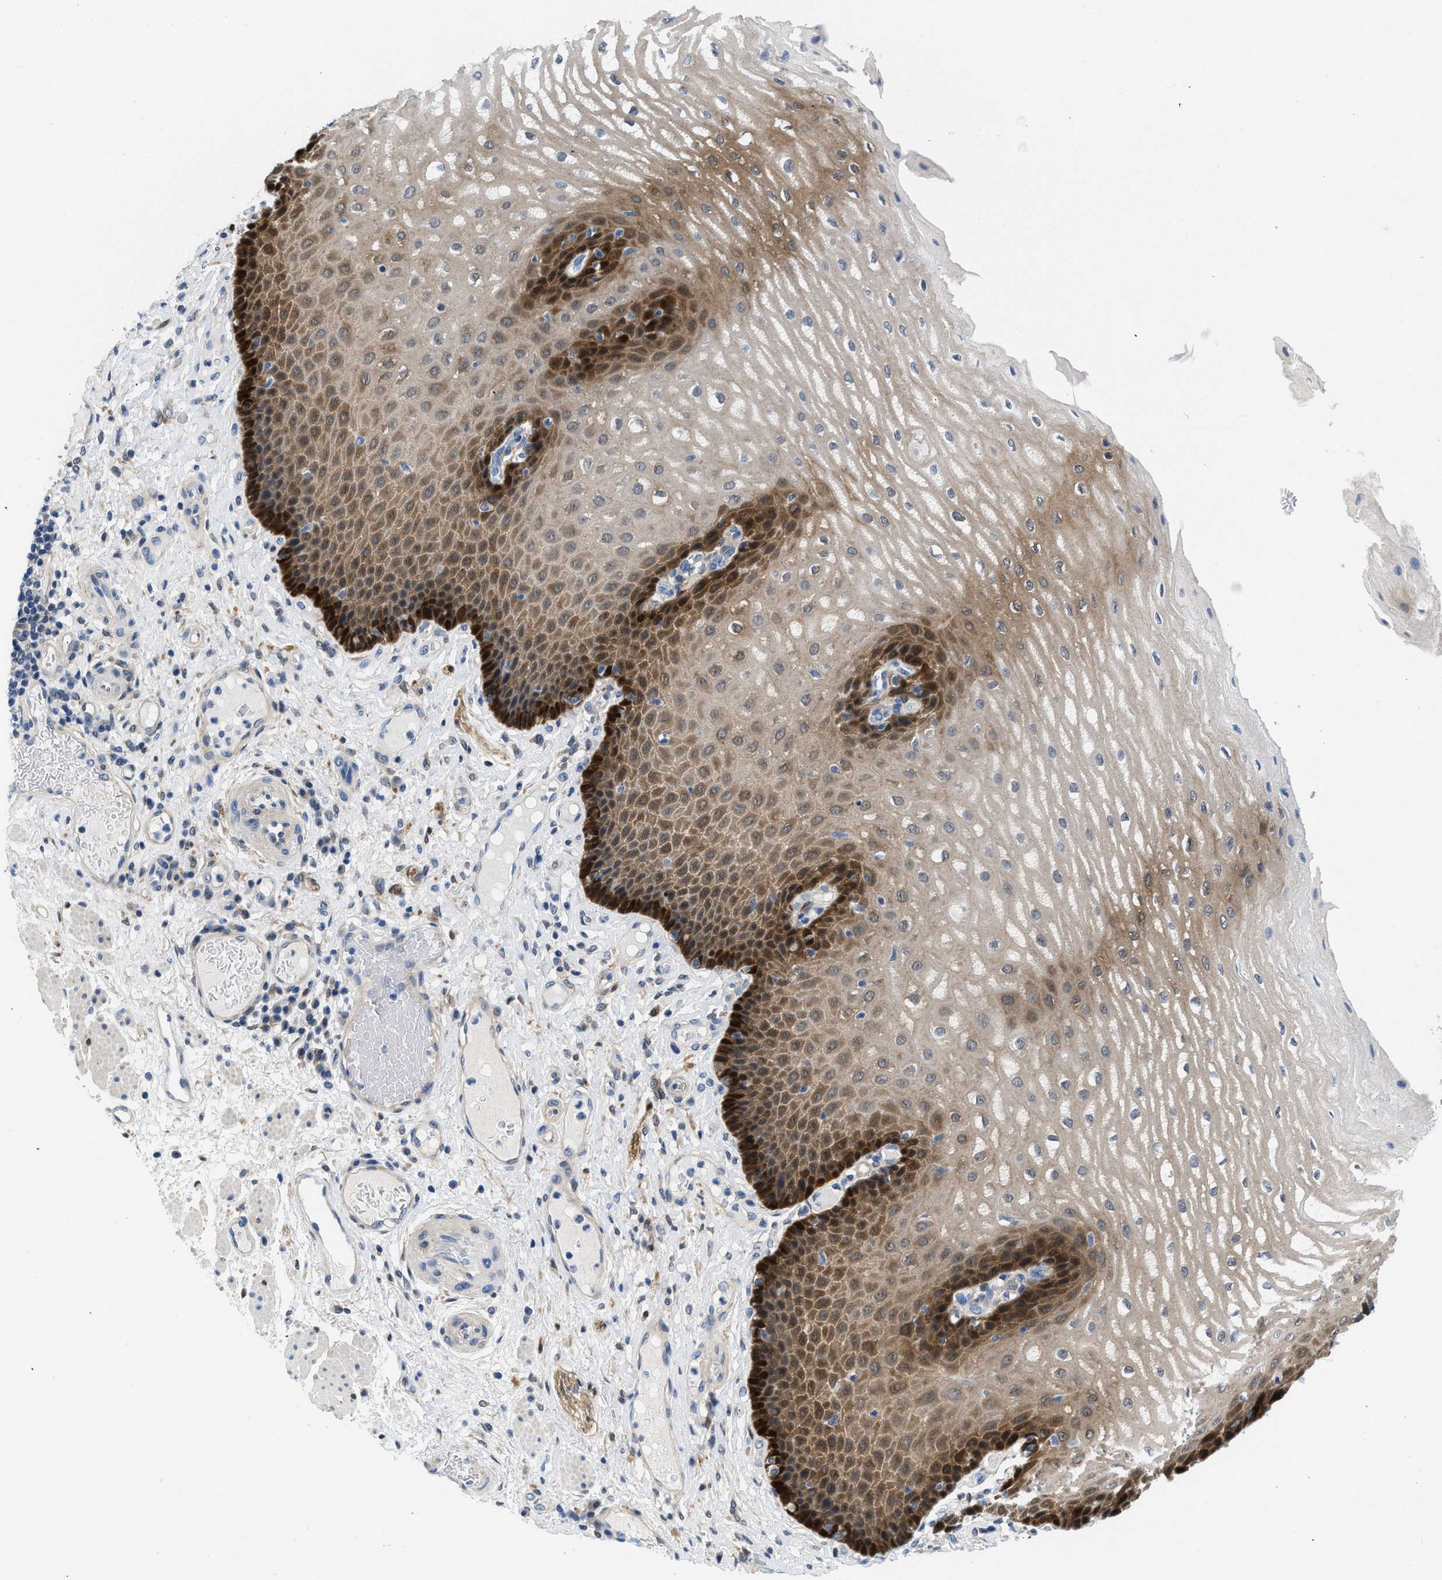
{"staining": {"intensity": "strong", "quantity": "25%-75%", "location": "cytoplasmic/membranous,nuclear"}, "tissue": "esophagus", "cell_type": "Squamous epithelial cells", "image_type": "normal", "snomed": [{"axis": "morphology", "description": "Normal tissue, NOS"}, {"axis": "topography", "description": "Esophagus"}], "caption": "Squamous epithelial cells show high levels of strong cytoplasmic/membranous,nuclear staining in about 25%-75% of cells in benign human esophagus.", "gene": "CBR1", "patient": {"sex": "male", "age": 54}}